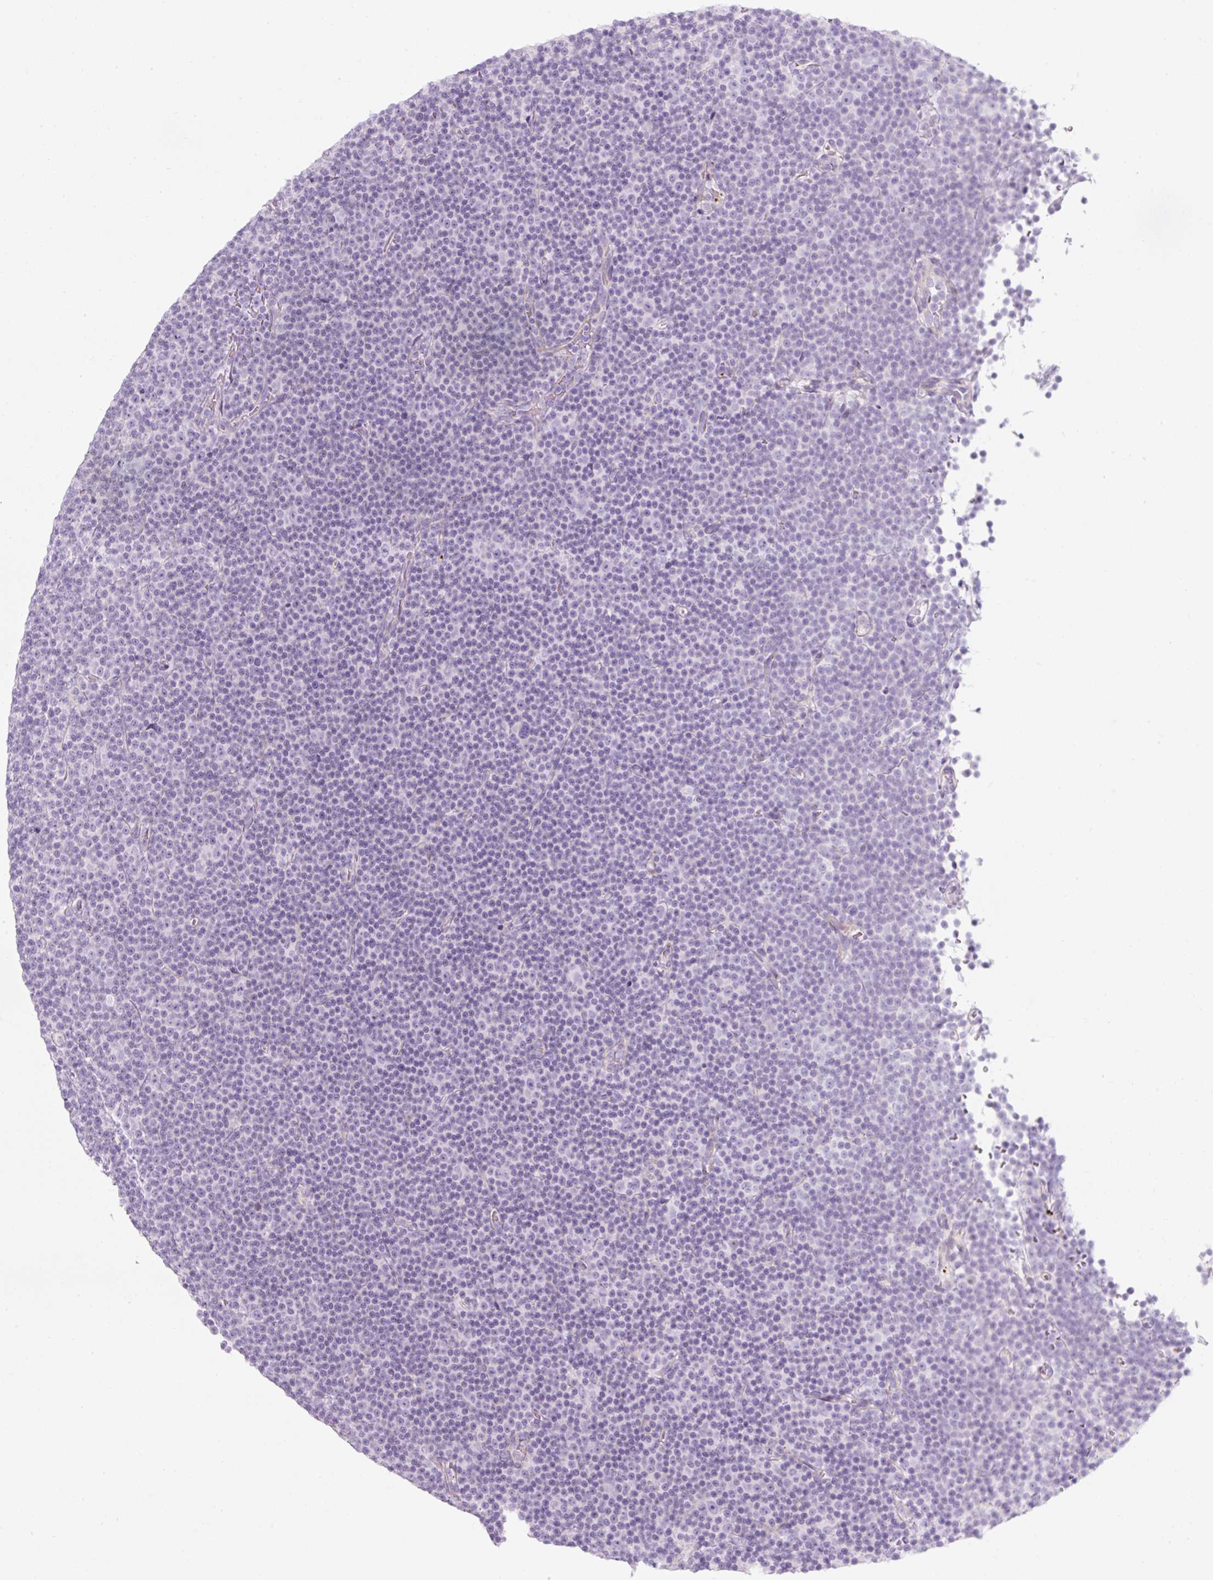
{"staining": {"intensity": "negative", "quantity": "none", "location": "none"}, "tissue": "lymphoma", "cell_type": "Tumor cells", "image_type": "cancer", "snomed": [{"axis": "morphology", "description": "Malignant lymphoma, non-Hodgkin's type, Low grade"}, {"axis": "topography", "description": "Lymph node"}], "caption": "The photomicrograph shows no staining of tumor cells in low-grade malignant lymphoma, non-Hodgkin's type. Brightfield microscopy of immunohistochemistry (IHC) stained with DAB (3,3'-diaminobenzidine) (brown) and hematoxylin (blue), captured at high magnification.", "gene": "PF4V1", "patient": {"sex": "female", "age": 67}}